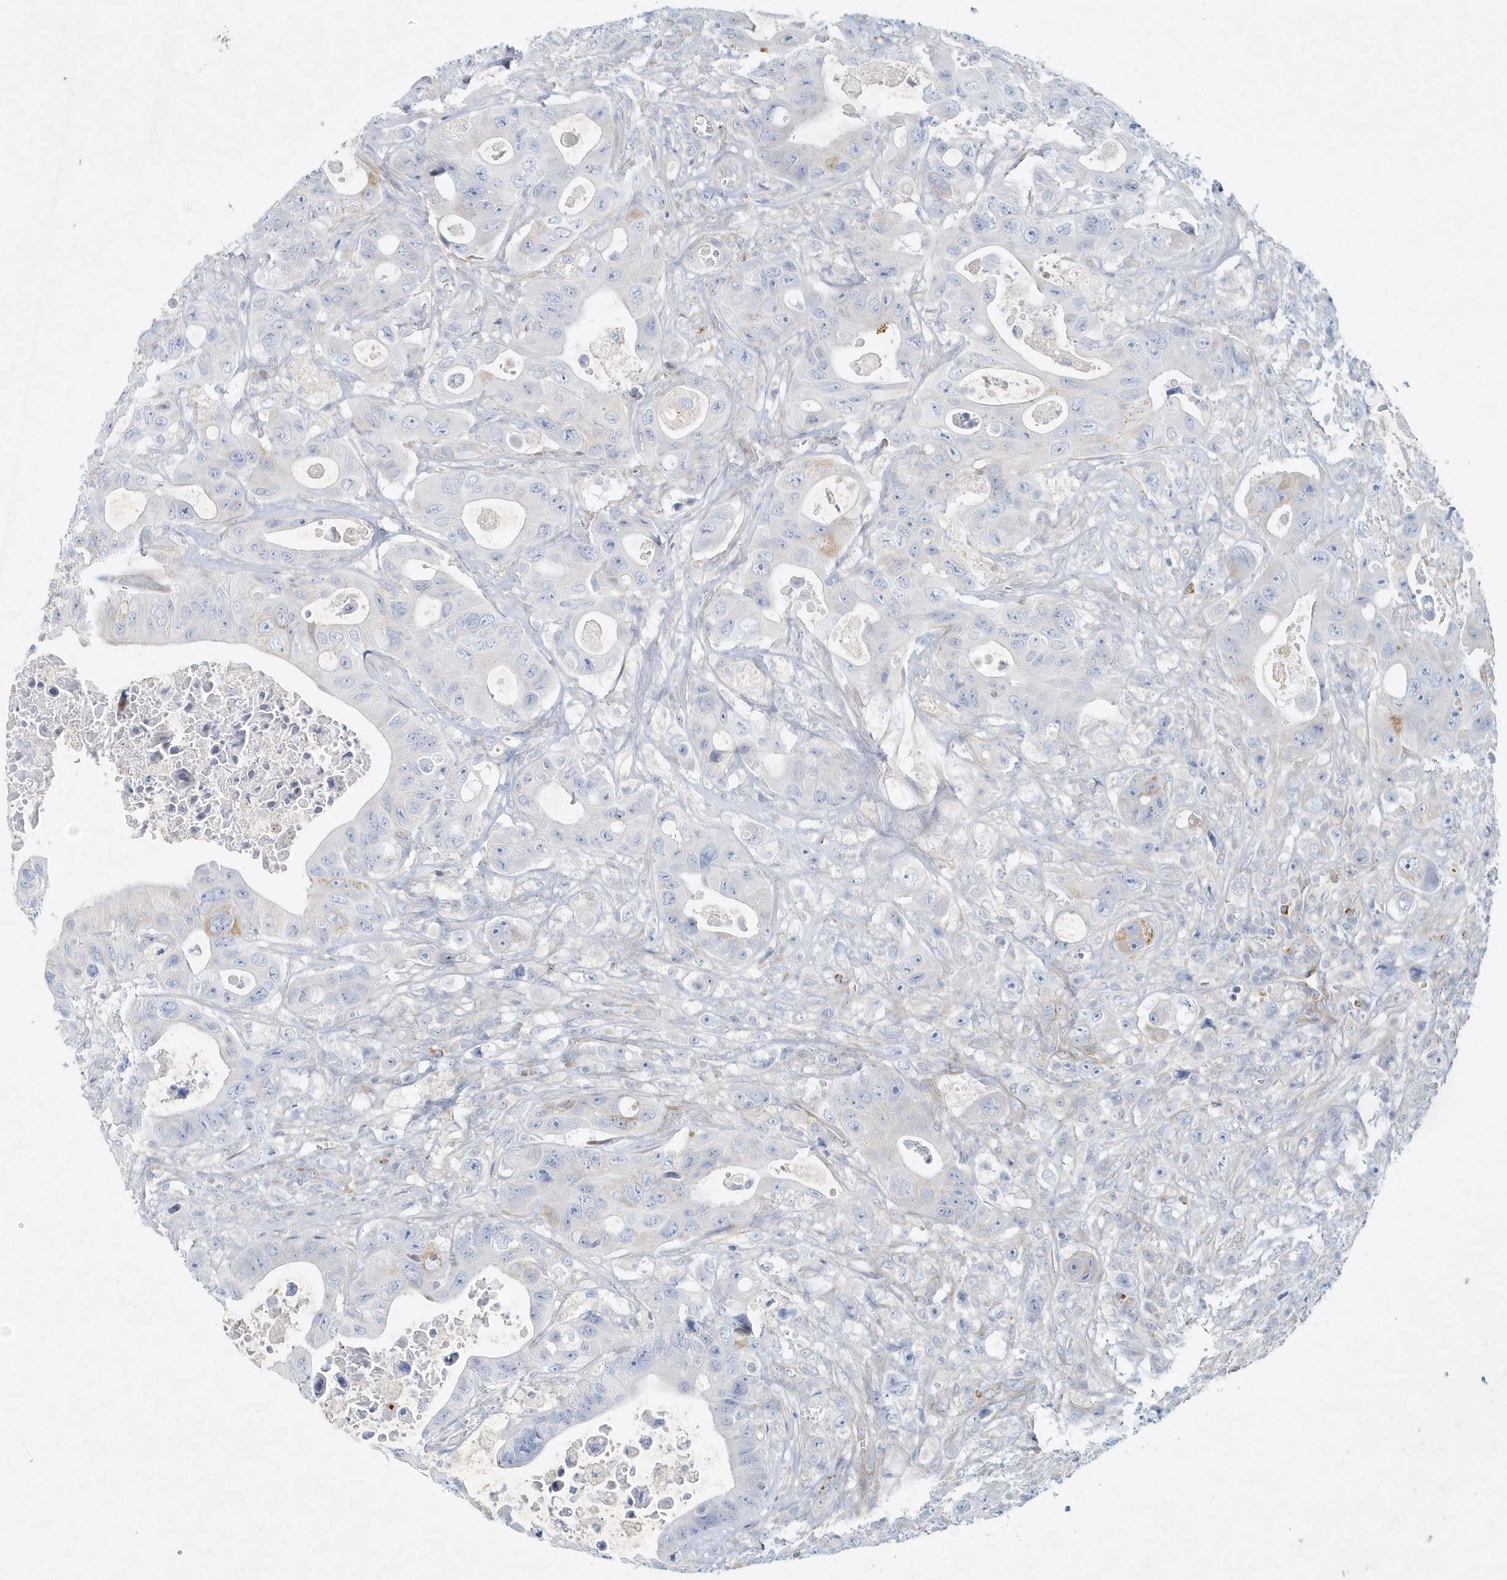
{"staining": {"intensity": "negative", "quantity": "none", "location": "none"}, "tissue": "colorectal cancer", "cell_type": "Tumor cells", "image_type": "cancer", "snomed": [{"axis": "morphology", "description": "Adenocarcinoma, NOS"}, {"axis": "topography", "description": "Colon"}], "caption": "A micrograph of human colorectal cancer is negative for staining in tumor cells.", "gene": "DNAH1", "patient": {"sex": "female", "age": 46}}